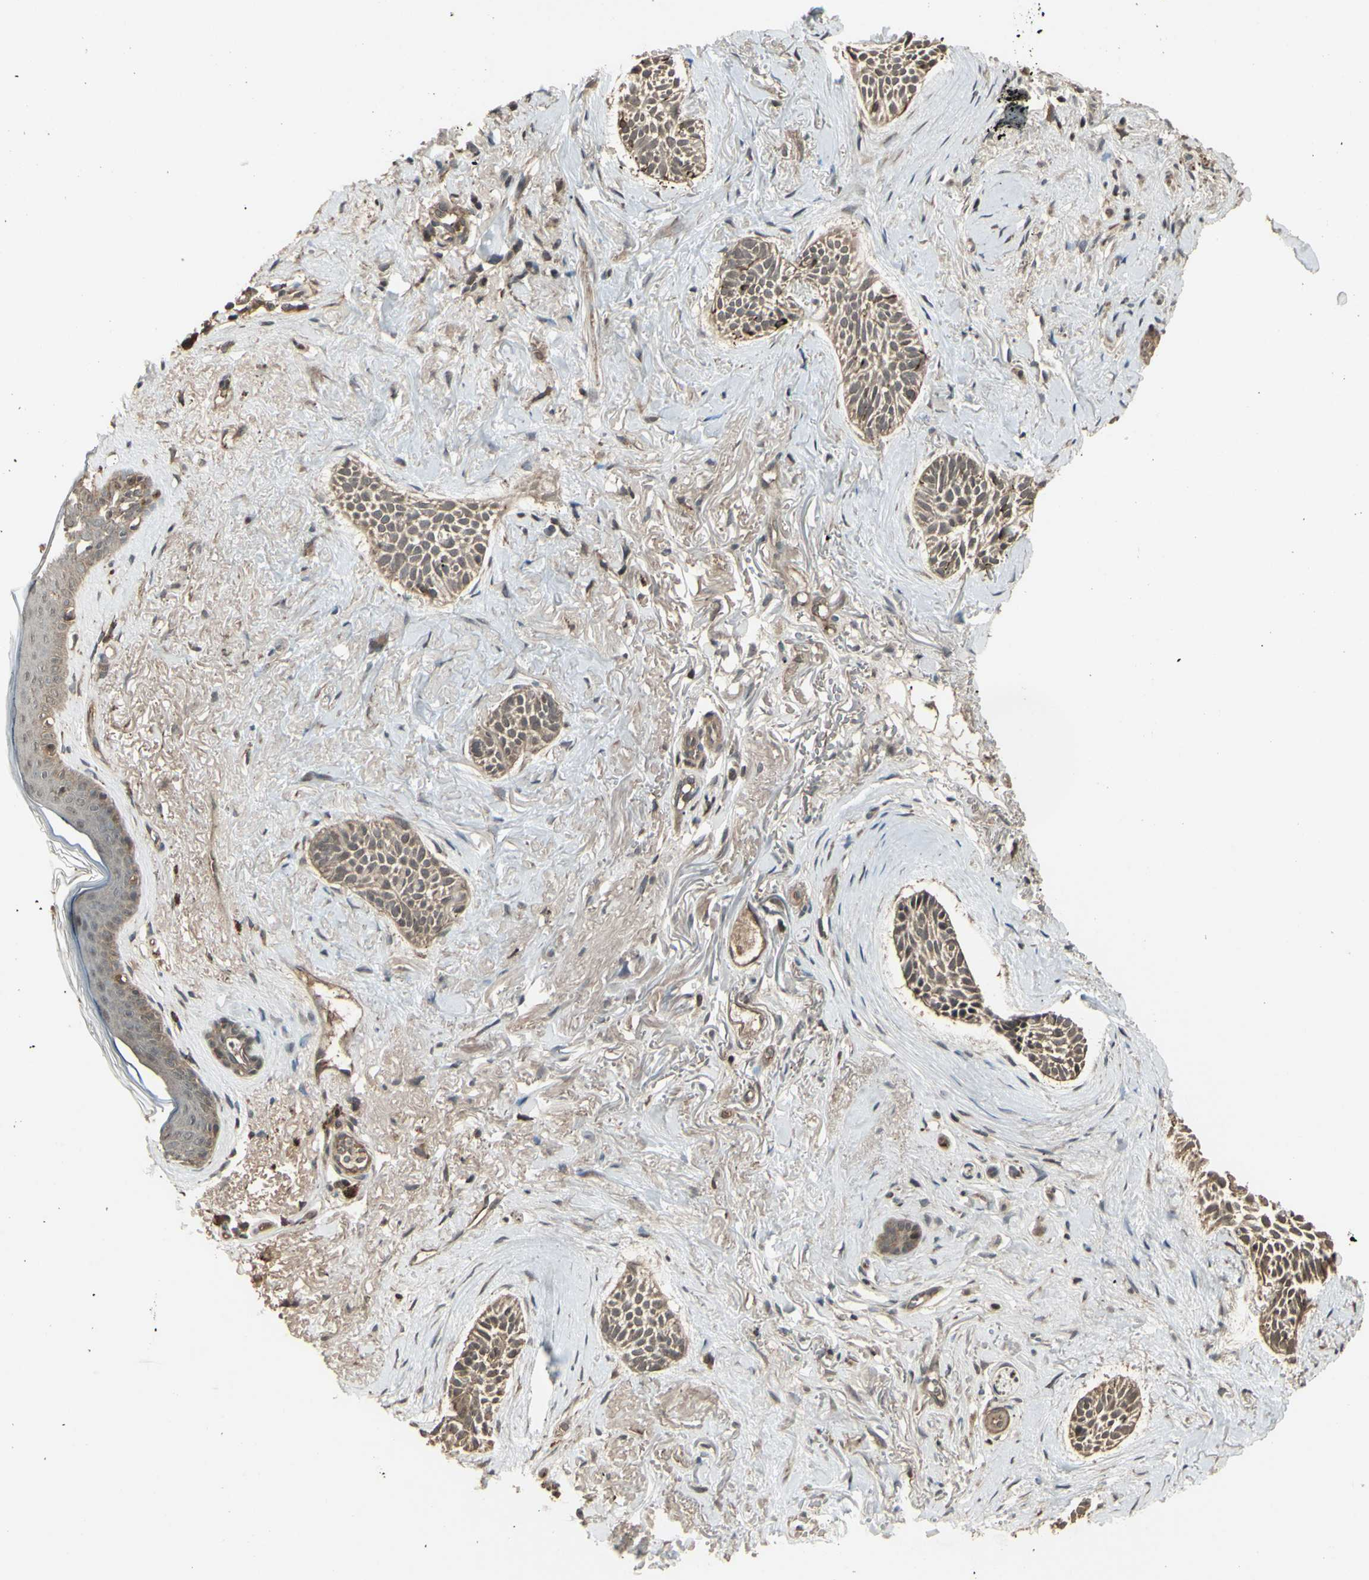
{"staining": {"intensity": "moderate", "quantity": ">75%", "location": "cytoplasmic/membranous"}, "tissue": "skin cancer", "cell_type": "Tumor cells", "image_type": "cancer", "snomed": [{"axis": "morphology", "description": "Normal tissue, NOS"}, {"axis": "morphology", "description": "Basal cell carcinoma"}, {"axis": "topography", "description": "Skin"}], "caption": "Immunohistochemistry (IHC) staining of skin cancer (basal cell carcinoma), which shows medium levels of moderate cytoplasmic/membranous staining in about >75% of tumor cells indicating moderate cytoplasmic/membranous protein expression. The staining was performed using DAB (brown) for protein detection and nuclei were counterstained in hematoxylin (blue).", "gene": "GNAS", "patient": {"sex": "female", "age": 84}}